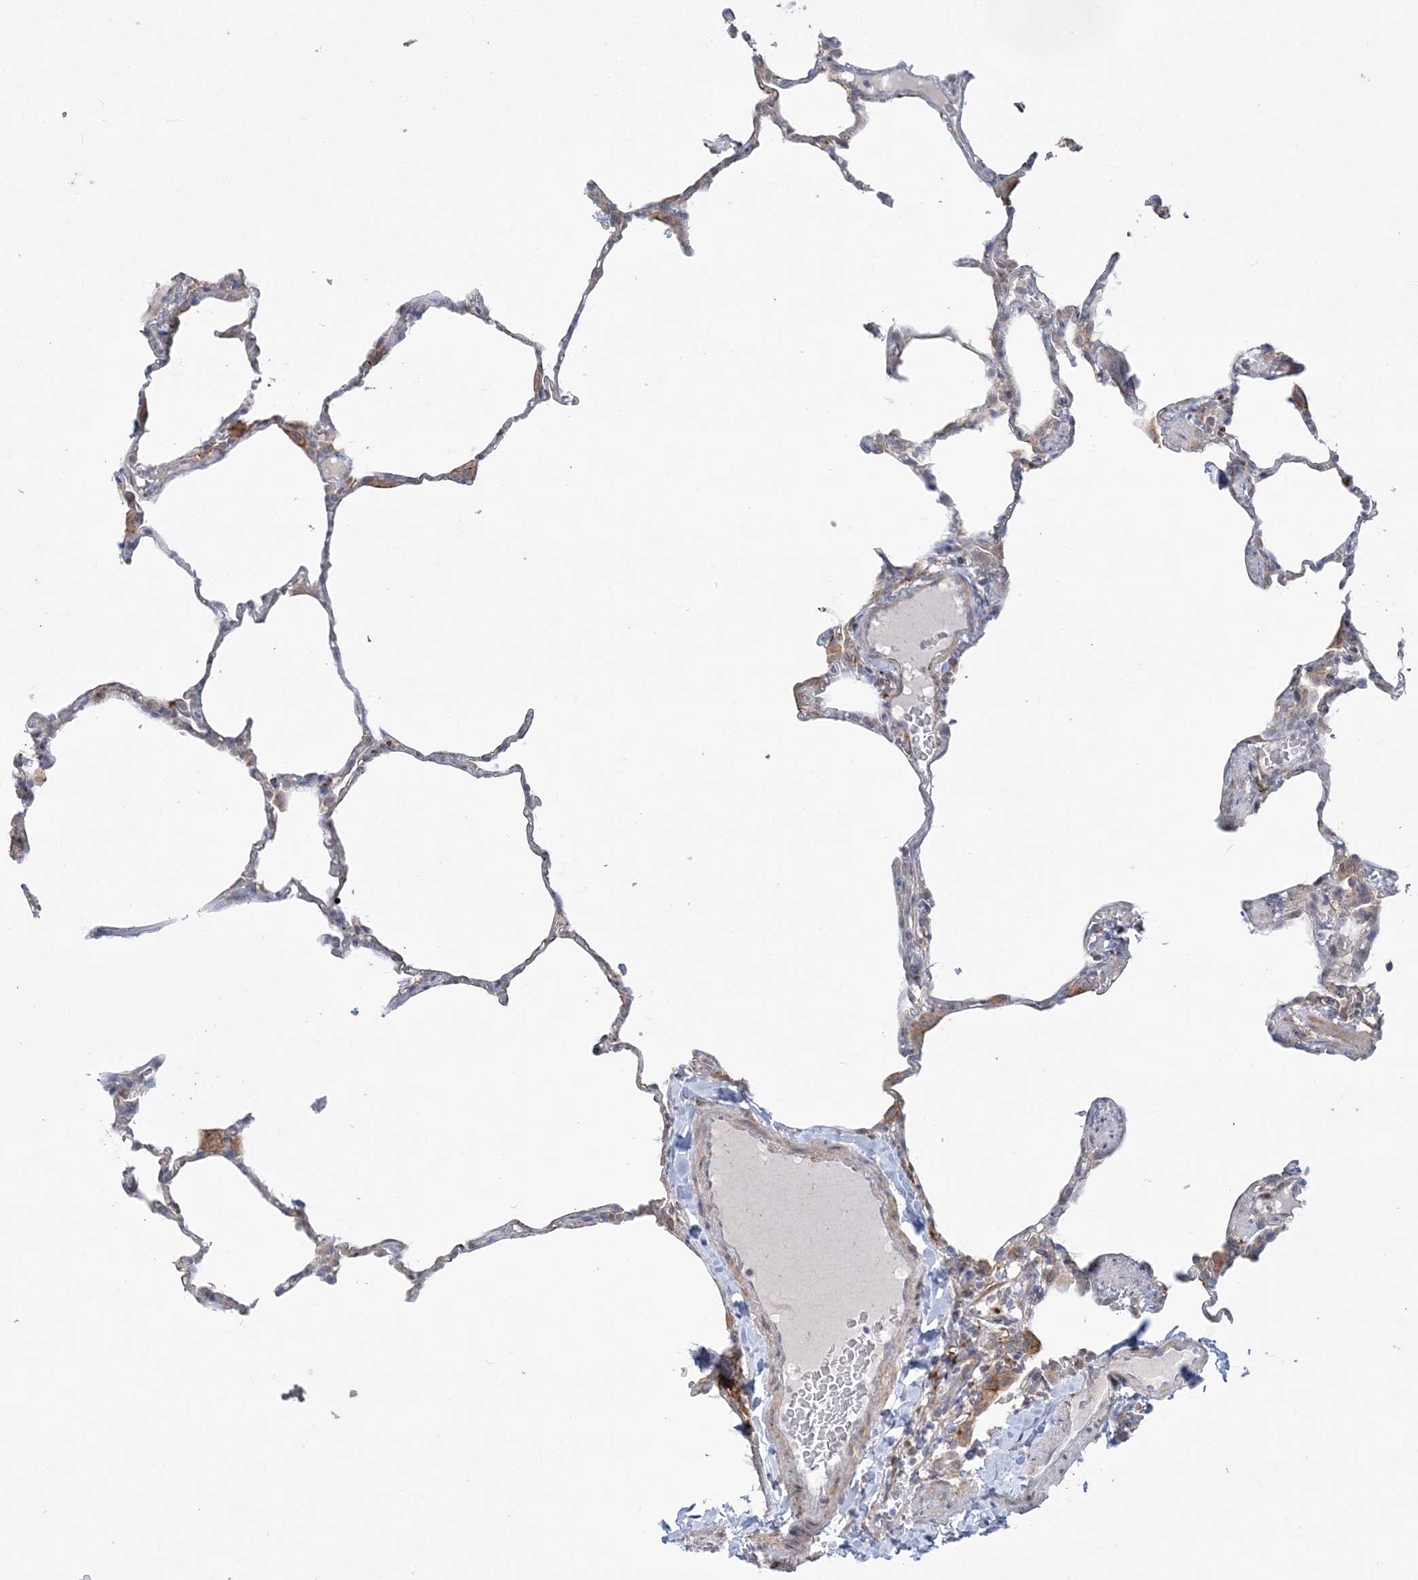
{"staining": {"intensity": "negative", "quantity": "none", "location": "none"}, "tissue": "lung", "cell_type": "Alveolar cells", "image_type": "normal", "snomed": [{"axis": "morphology", "description": "Normal tissue, NOS"}, {"axis": "topography", "description": "Lung"}], "caption": "Protein analysis of unremarkable lung exhibits no significant expression in alveolar cells. Nuclei are stained in blue.", "gene": "HAAO", "patient": {"sex": "male", "age": 20}}